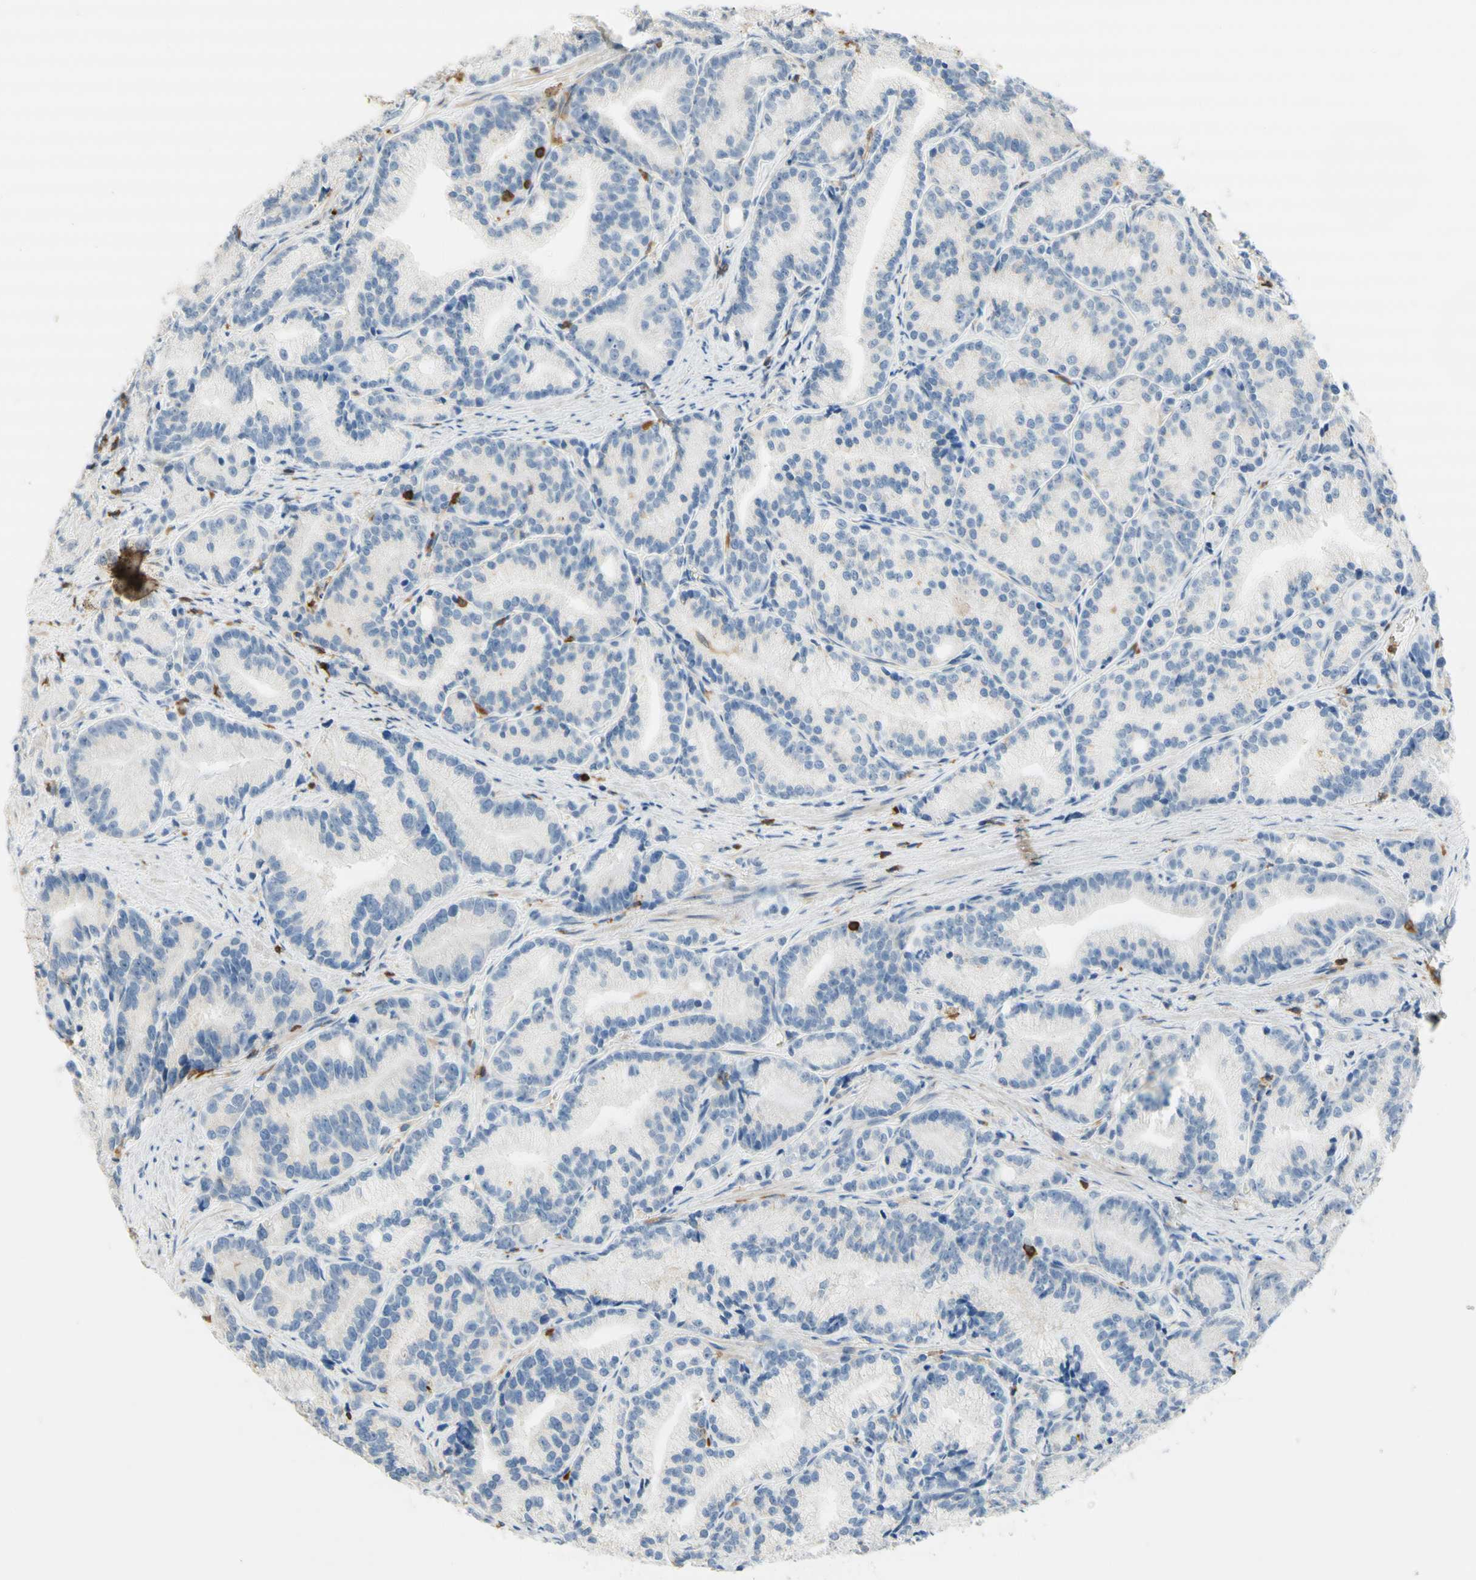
{"staining": {"intensity": "negative", "quantity": "none", "location": "none"}, "tissue": "prostate cancer", "cell_type": "Tumor cells", "image_type": "cancer", "snomed": [{"axis": "morphology", "description": "Adenocarcinoma, Low grade"}, {"axis": "topography", "description": "Prostate"}], "caption": "DAB immunohistochemical staining of human prostate adenocarcinoma (low-grade) reveals no significant expression in tumor cells.", "gene": "SPINK6", "patient": {"sex": "male", "age": 89}}